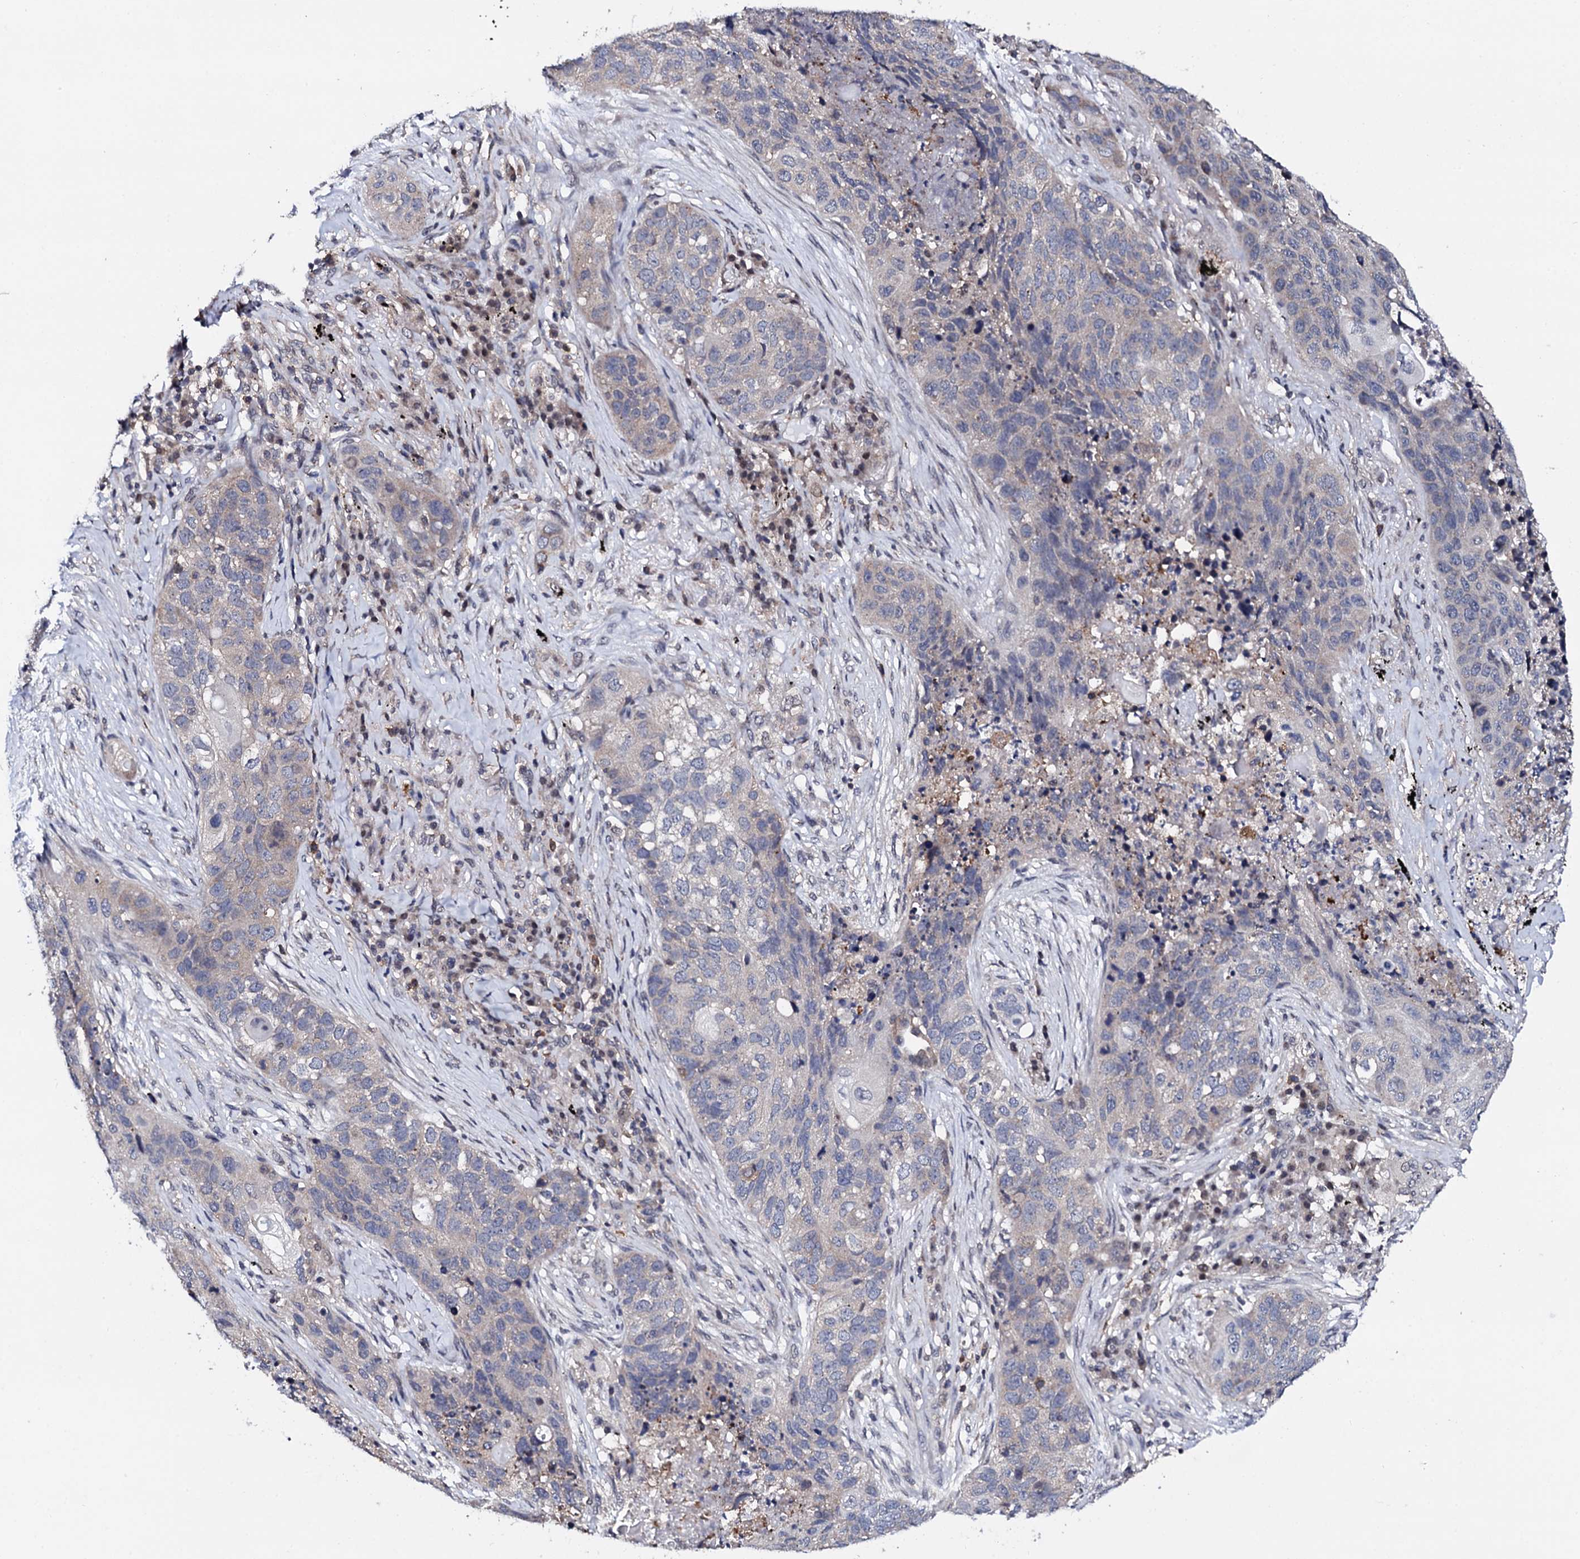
{"staining": {"intensity": "negative", "quantity": "none", "location": "none"}, "tissue": "lung cancer", "cell_type": "Tumor cells", "image_type": "cancer", "snomed": [{"axis": "morphology", "description": "Squamous cell carcinoma, NOS"}, {"axis": "topography", "description": "Lung"}], "caption": "Immunohistochemistry (IHC) micrograph of neoplastic tissue: lung cancer (squamous cell carcinoma) stained with DAB reveals no significant protein expression in tumor cells. (DAB (3,3'-diaminobenzidine) immunohistochemistry visualized using brightfield microscopy, high magnification).", "gene": "EDC3", "patient": {"sex": "female", "age": 63}}